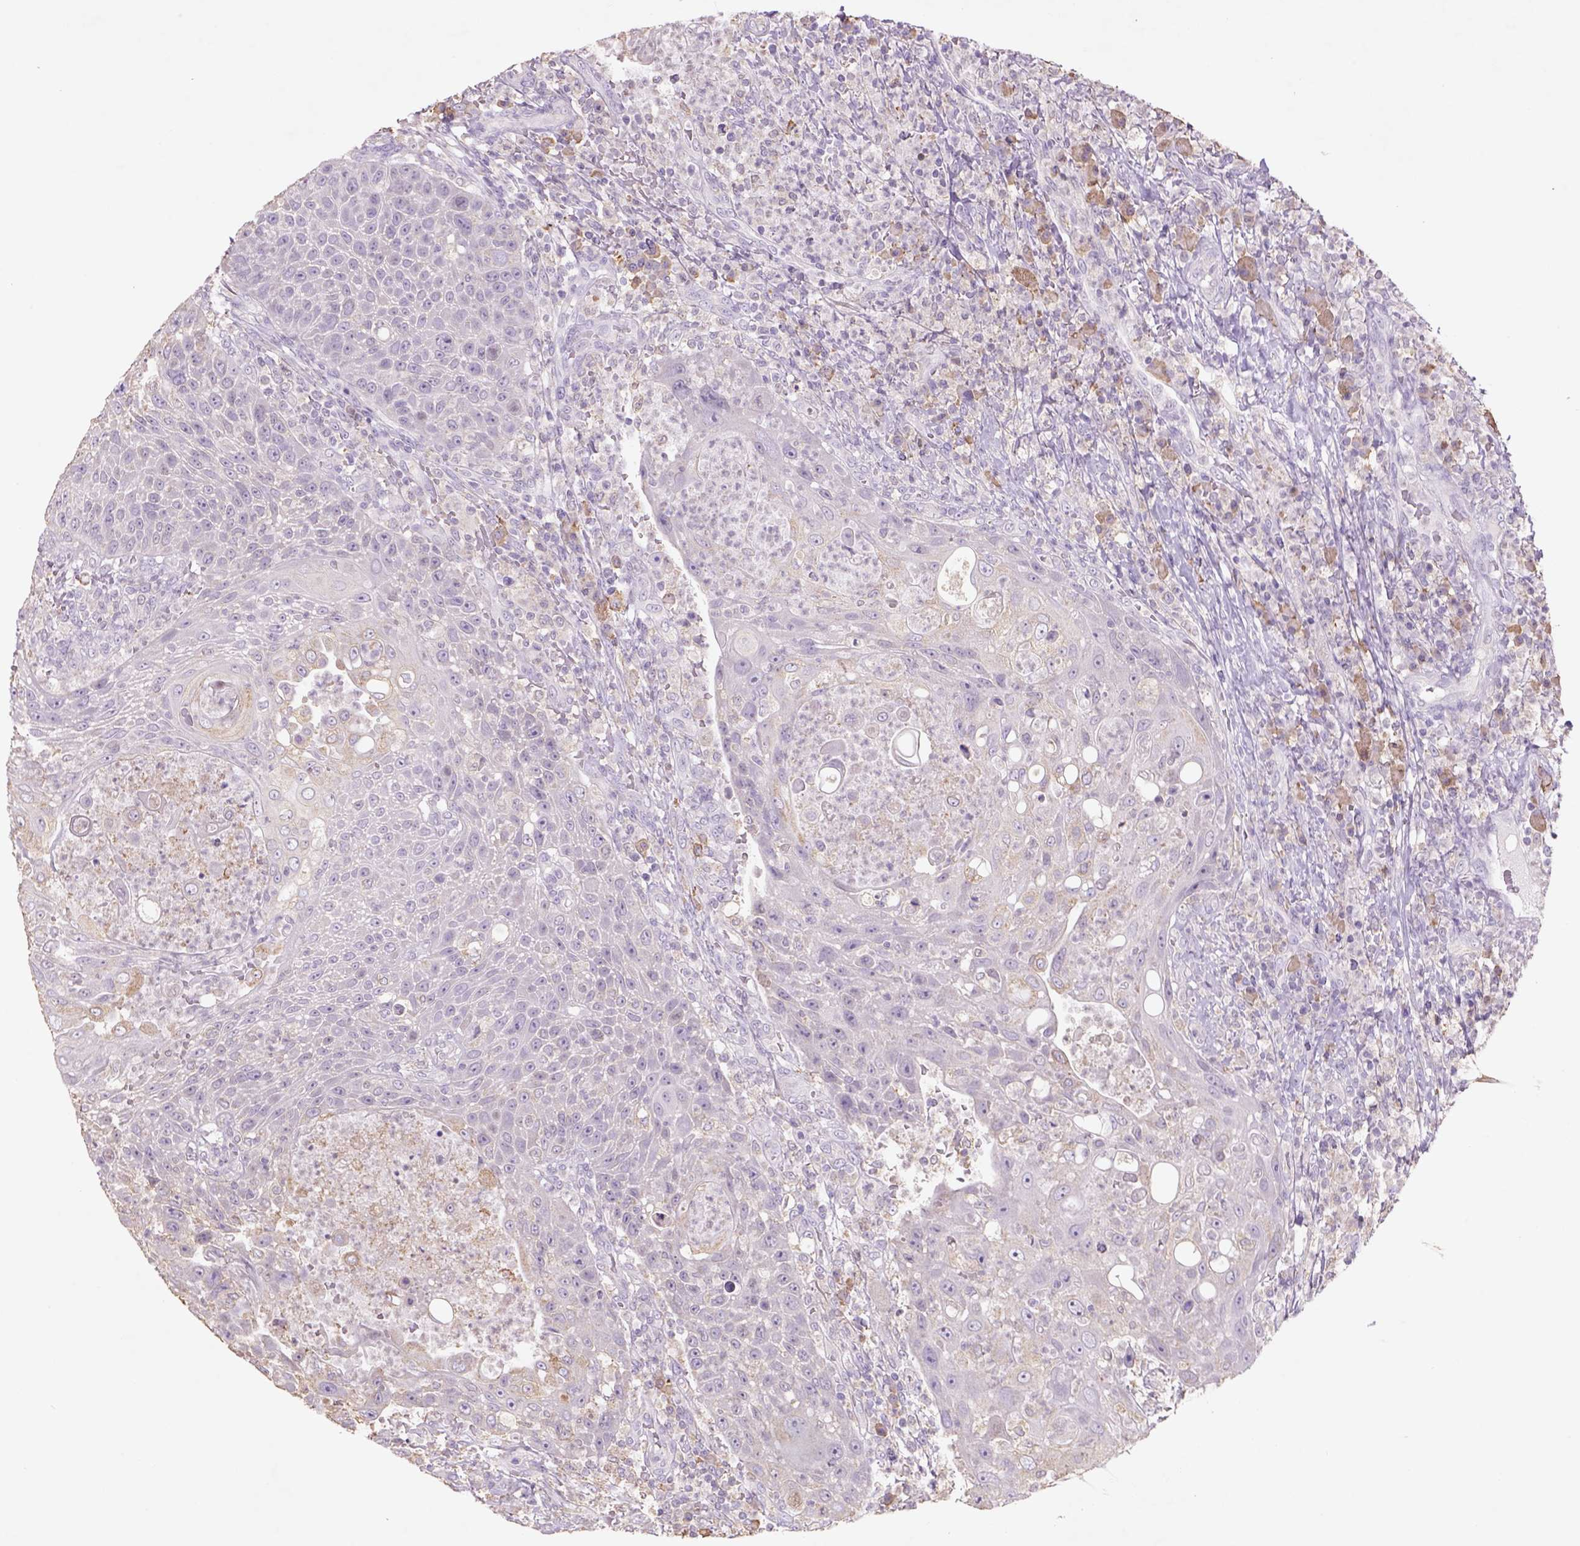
{"staining": {"intensity": "negative", "quantity": "none", "location": "none"}, "tissue": "head and neck cancer", "cell_type": "Tumor cells", "image_type": "cancer", "snomed": [{"axis": "morphology", "description": "Squamous cell carcinoma, NOS"}, {"axis": "topography", "description": "Head-Neck"}], "caption": "Immunohistochemical staining of human squamous cell carcinoma (head and neck) displays no significant positivity in tumor cells.", "gene": "NAALAD2", "patient": {"sex": "male", "age": 69}}